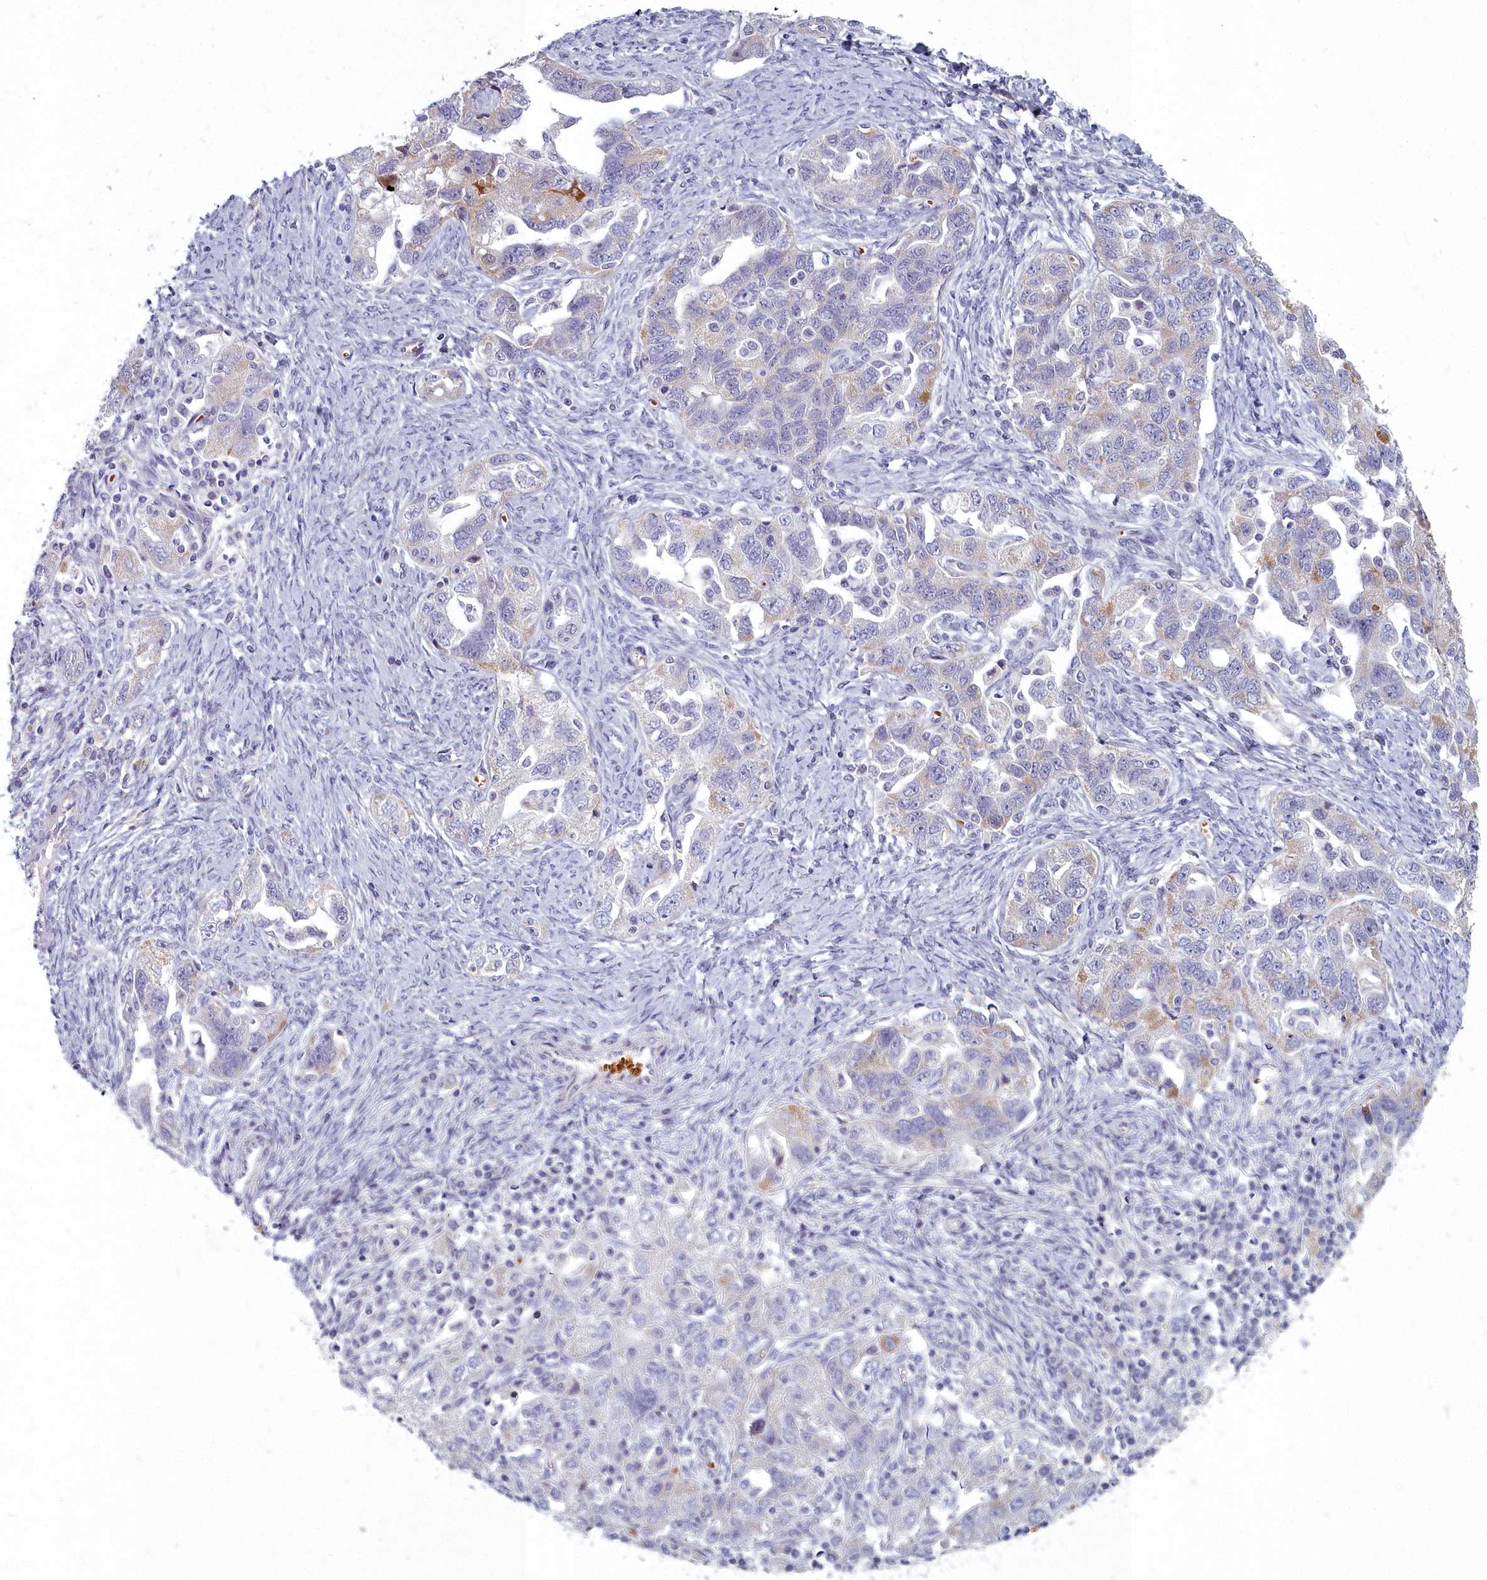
{"staining": {"intensity": "moderate", "quantity": "<25%", "location": "cytoplasmic/membranous"}, "tissue": "ovarian cancer", "cell_type": "Tumor cells", "image_type": "cancer", "snomed": [{"axis": "morphology", "description": "Carcinoma, NOS"}, {"axis": "morphology", "description": "Cystadenocarcinoma, serous, NOS"}, {"axis": "topography", "description": "Ovary"}], "caption": "High-magnification brightfield microscopy of ovarian carcinoma stained with DAB (3,3'-diaminobenzidine) (brown) and counterstained with hematoxylin (blue). tumor cells exhibit moderate cytoplasmic/membranous expression is seen in approximately<25% of cells. (IHC, brightfield microscopy, high magnification).", "gene": "ARL15", "patient": {"sex": "female", "age": 69}}